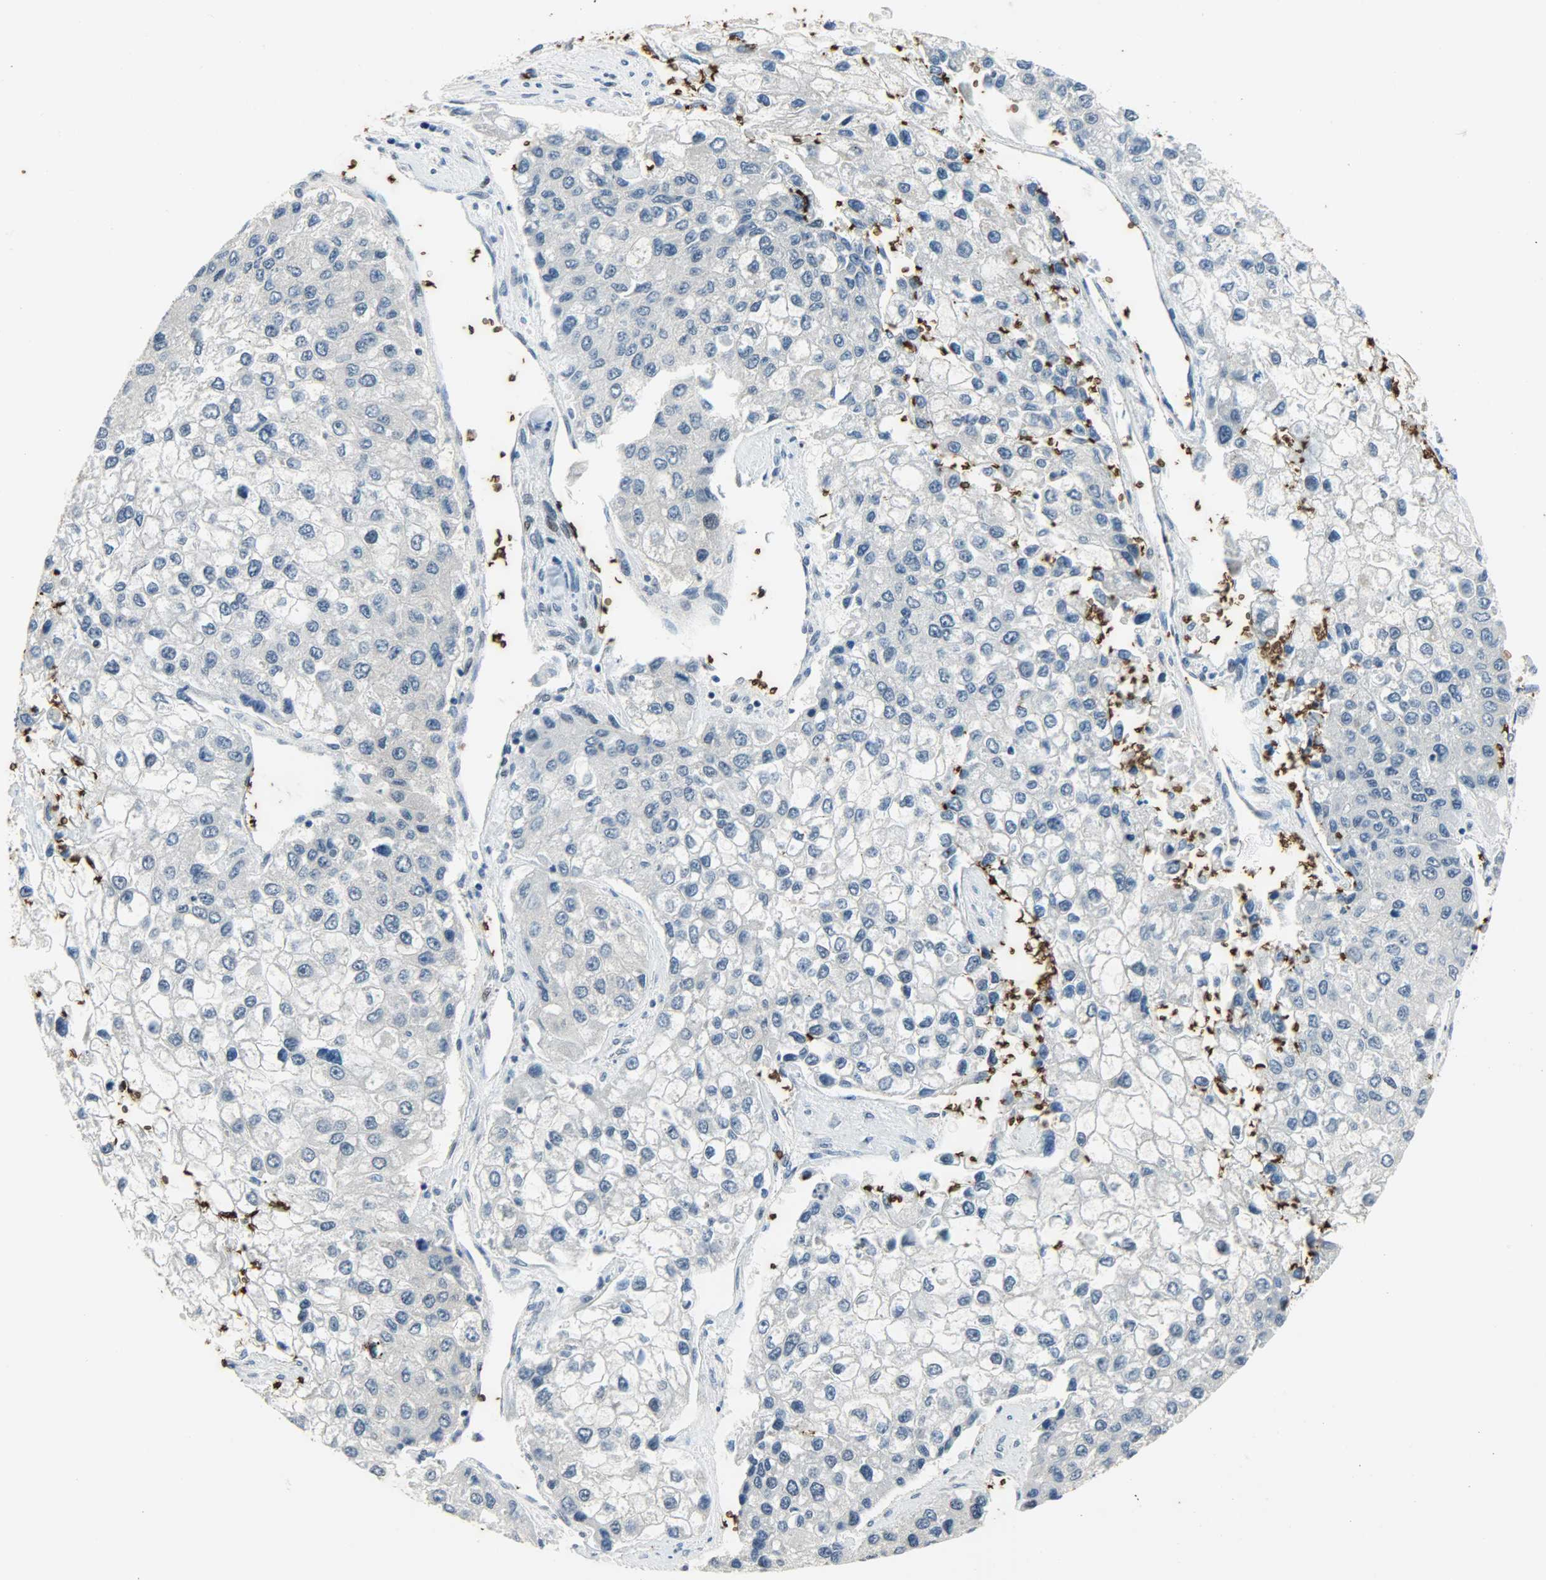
{"staining": {"intensity": "negative", "quantity": "none", "location": "none"}, "tissue": "liver cancer", "cell_type": "Tumor cells", "image_type": "cancer", "snomed": [{"axis": "morphology", "description": "Carcinoma, Hepatocellular, NOS"}, {"axis": "topography", "description": "Liver"}], "caption": "Histopathology image shows no protein positivity in tumor cells of liver cancer (hepatocellular carcinoma) tissue. Nuclei are stained in blue.", "gene": "SNAI1", "patient": {"sex": "female", "age": 66}}